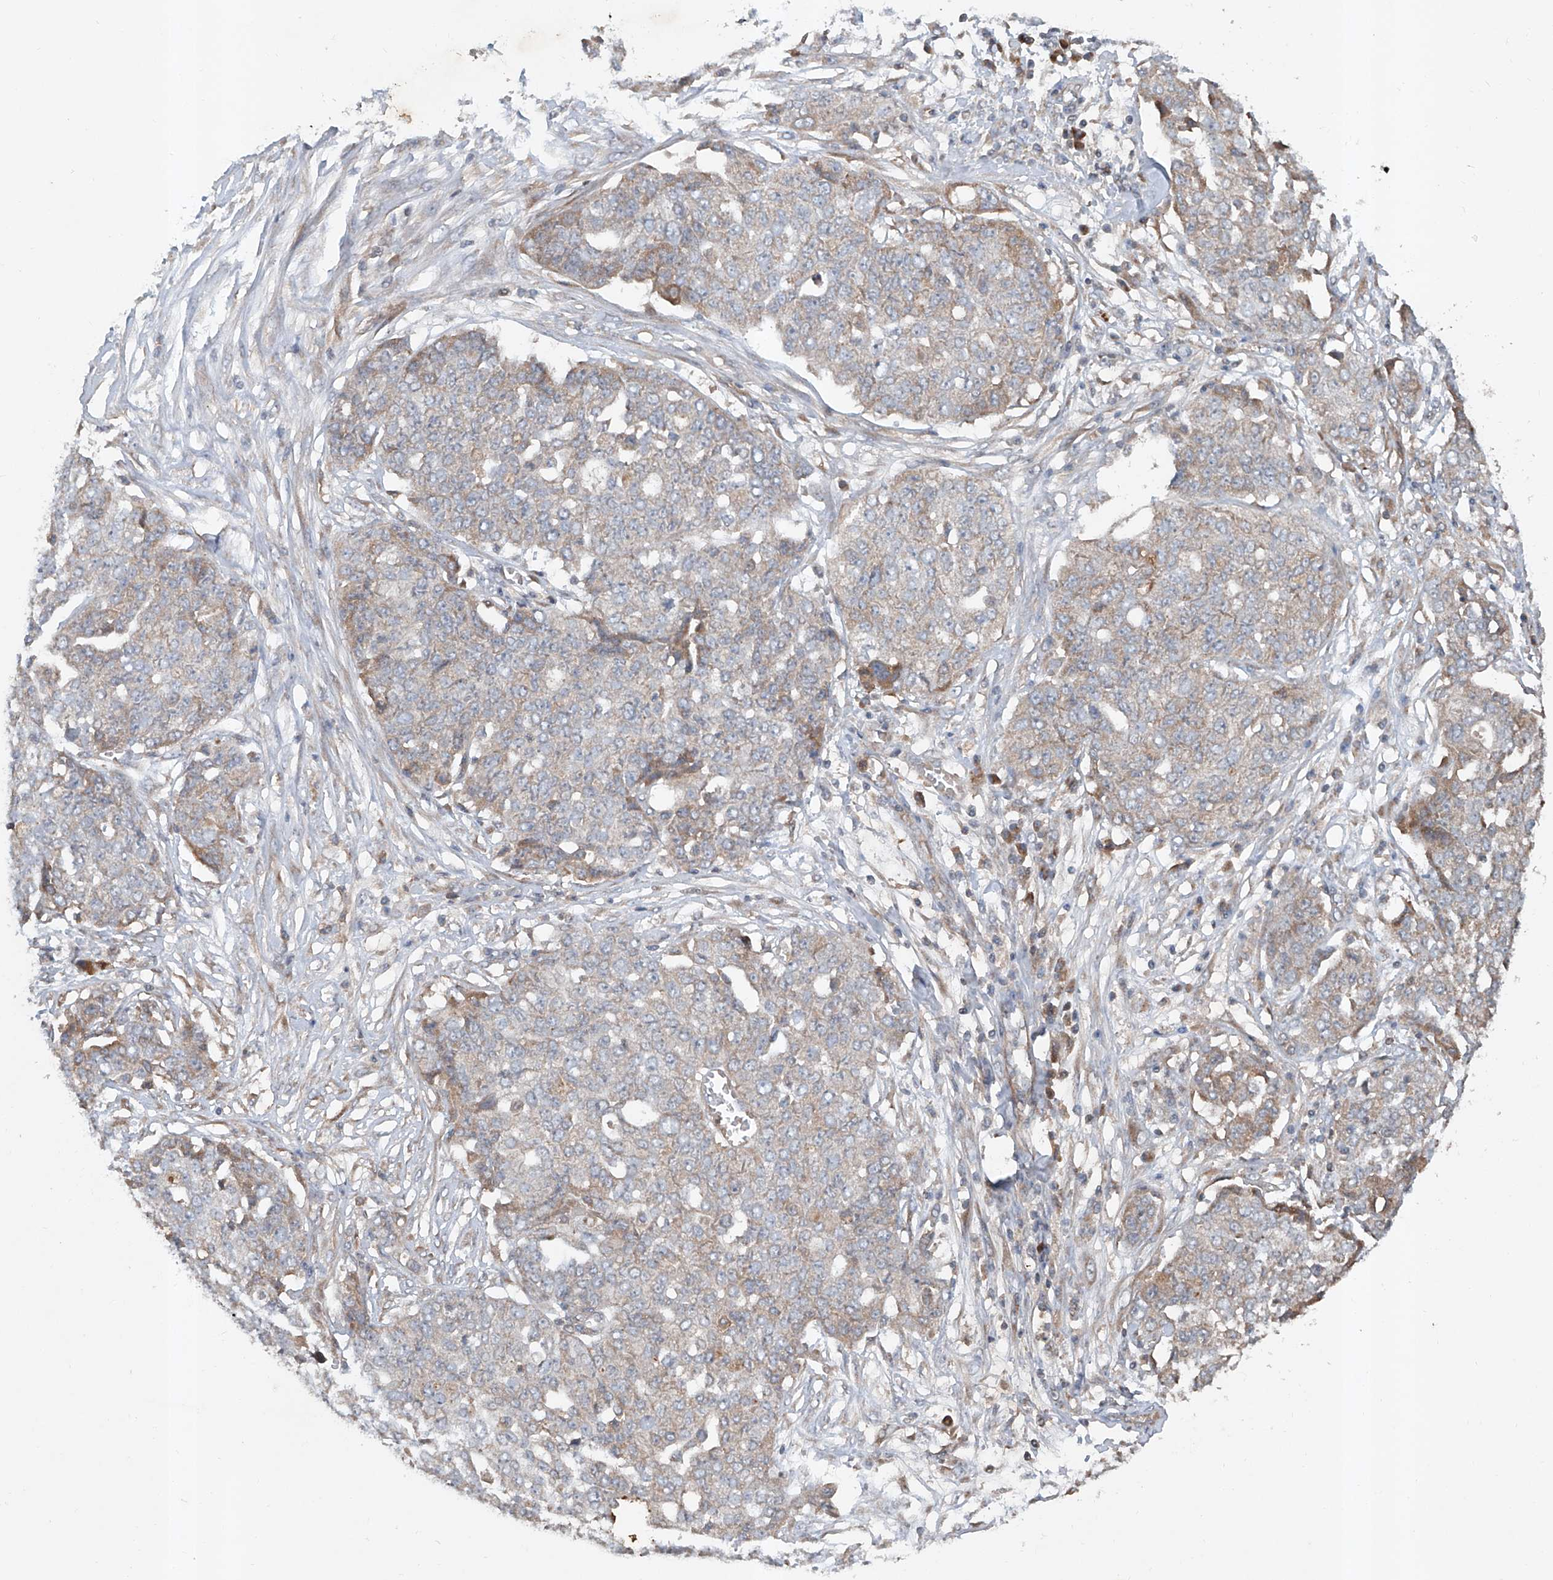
{"staining": {"intensity": "weak", "quantity": "25%-75%", "location": "cytoplasmic/membranous"}, "tissue": "ovarian cancer", "cell_type": "Tumor cells", "image_type": "cancer", "snomed": [{"axis": "morphology", "description": "Cystadenocarcinoma, serous, NOS"}, {"axis": "topography", "description": "Soft tissue"}, {"axis": "topography", "description": "Ovary"}], "caption": "Weak cytoplasmic/membranous protein positivity is identified in about 25%-75% of tumor cells in ovarian cancer. (DAB (3,3'-diaminobenzidine) = brown stain, brightfield microscopy at high magnification).", "gene": "ADAM23", "patient": {"sex": "female", "age": 57}}